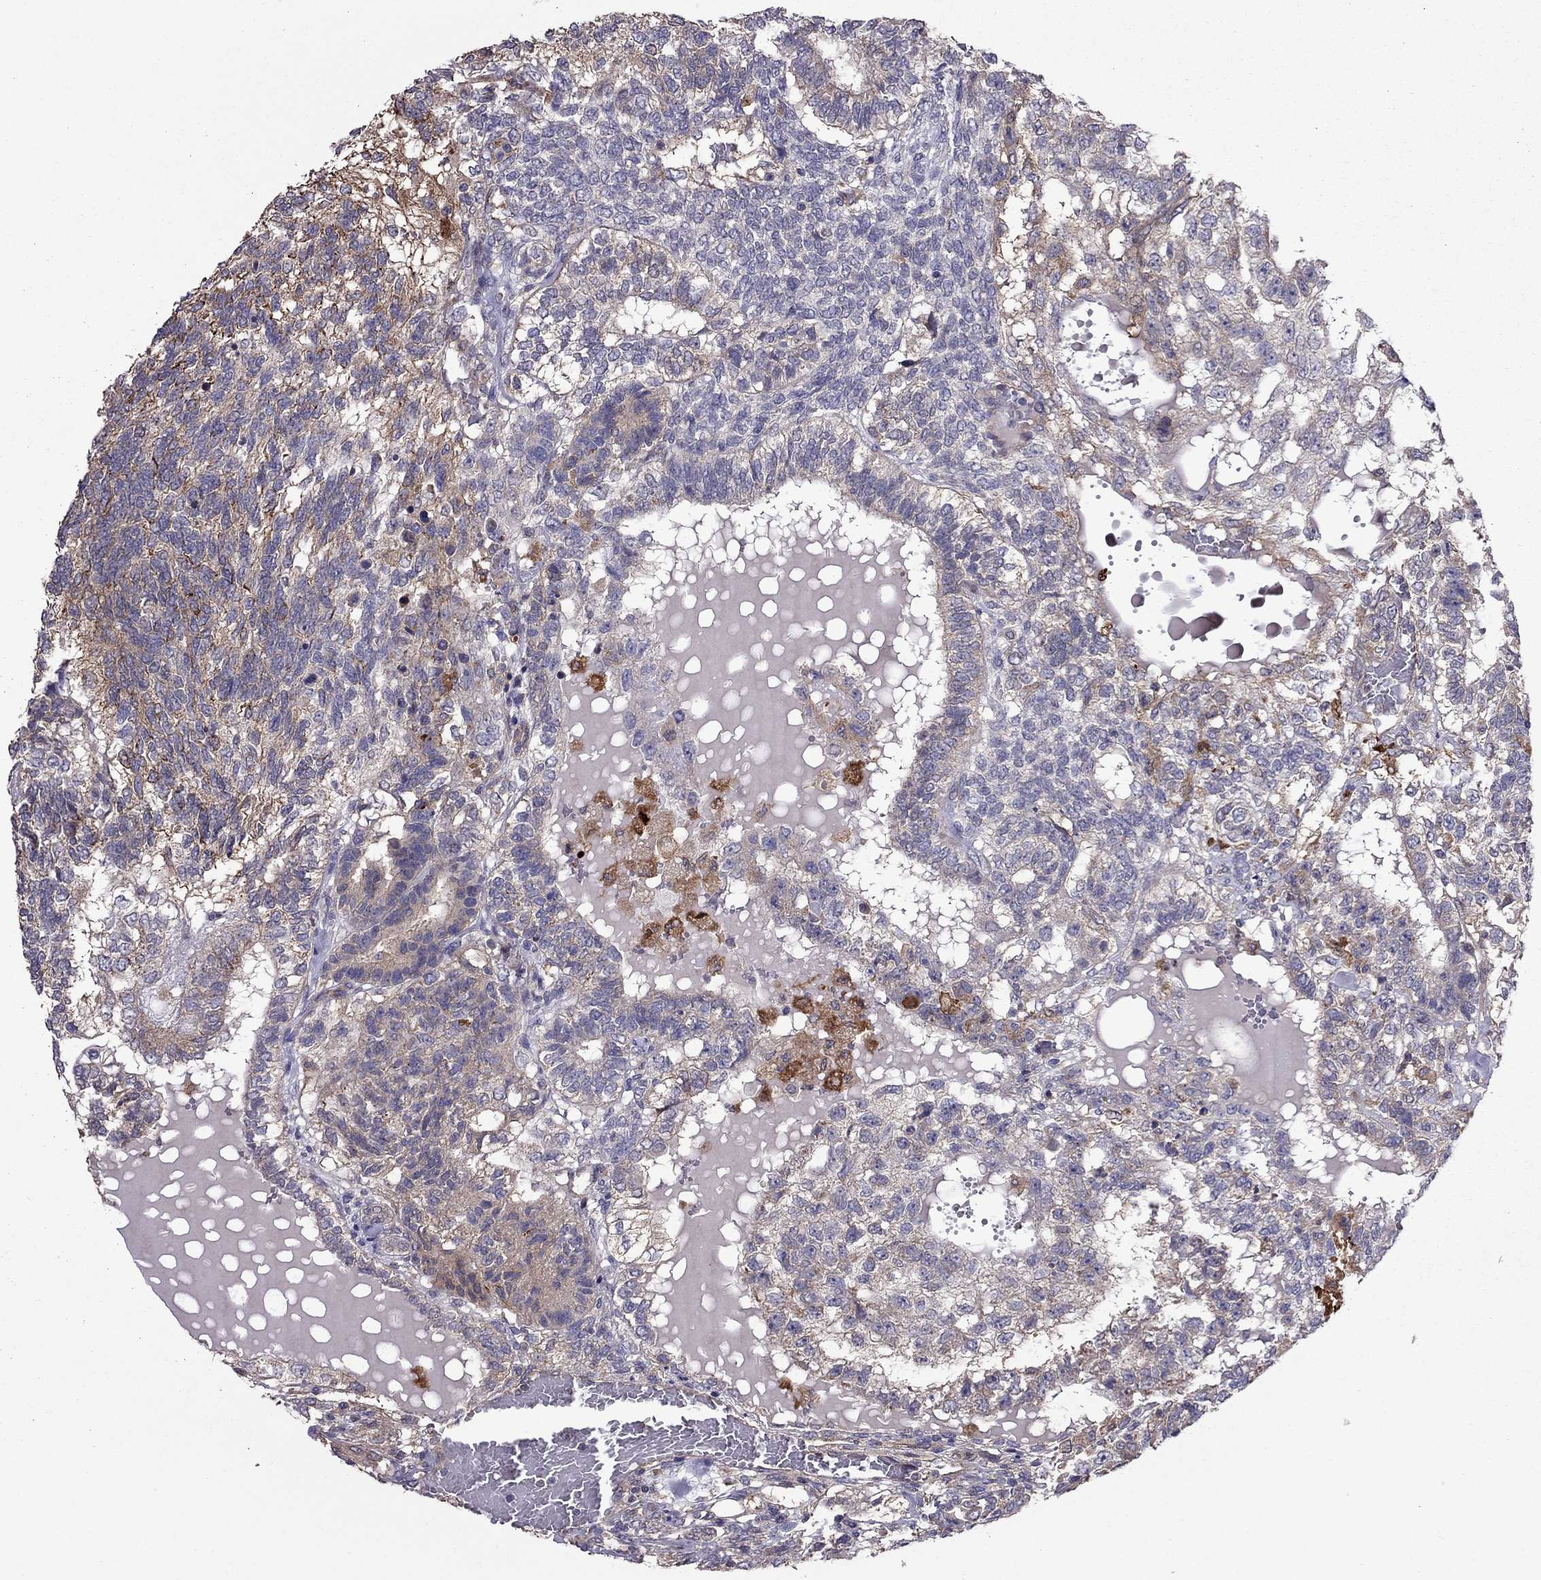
{"staining": {"intensity": "moderate", "quantity": "<25%", "location": "cytoplasmic/membranous"}, "tissue": "testis cancer", "cell_type": "Tumor cells", "image_type": "cancer", "snomed": [{"axis": "morphology", "description": "Seminoma, NOS"}, {"axis": "morphology", "description": "Carcinoma, Embryonal, NOS"}, {"axis": "topography", "description": "Testis"}], "caption": "A brown stain shows moderate cytoplasmic/membranous staining of a protein in testis cancer tumor cells. The staining is performed using DAB (3,3'-diaminobenzidine) brown chromogen to label protein expression. The nuclei are counter-stained blue using hematoxylin.", "gene": "ITGB1", "patient": {"sex": "male", "age": 41}}